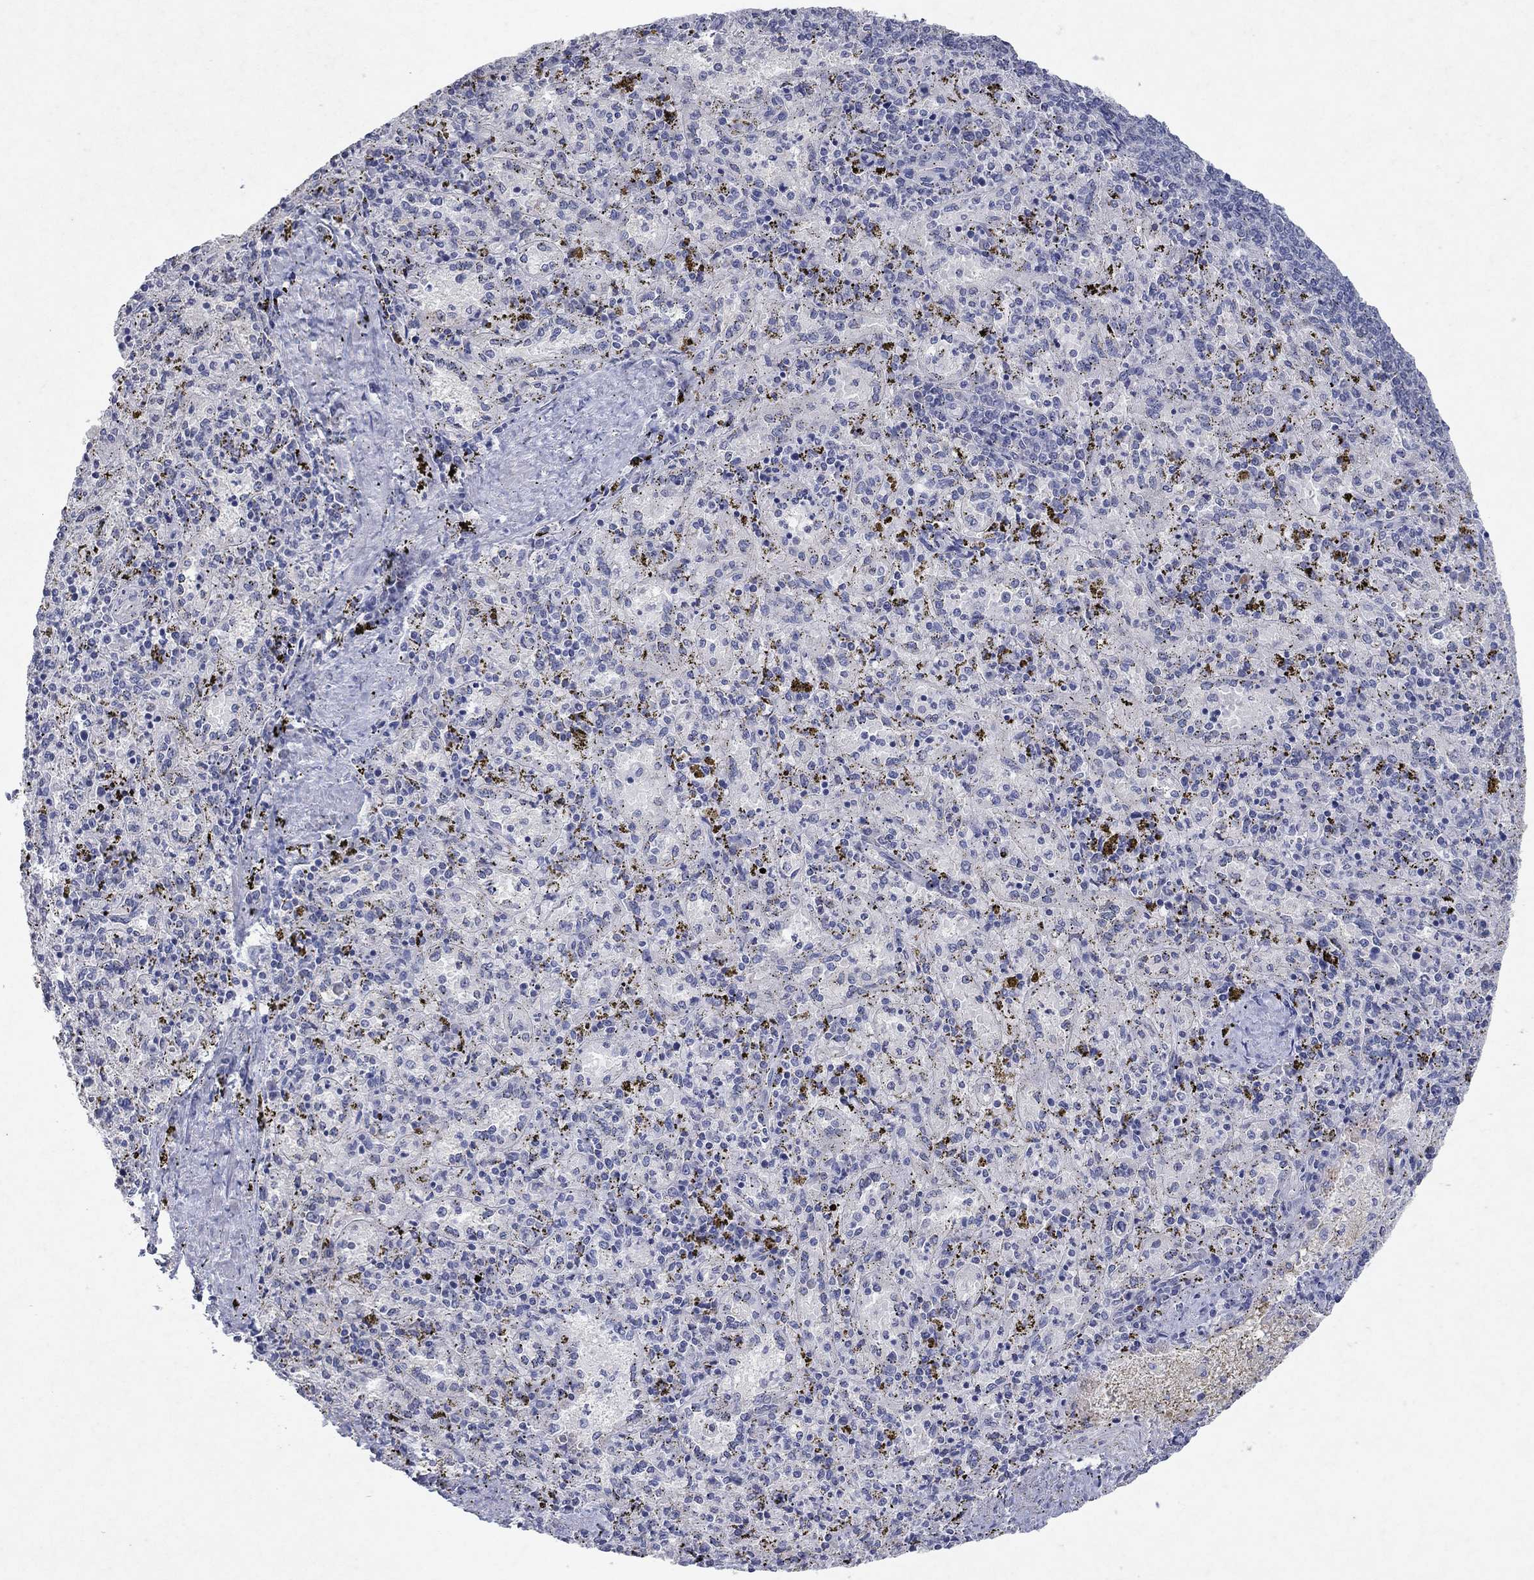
{"staining": {"intensity": "negative", "quantity": "none", "location": "none"}, "tissue": "spleen", "cell_type": "Cells in red pulp", "image_type": "normal", "snomed": [{"axis": "morphology", "description": "Normal tissue, NOS"}, {"axis": "topography", "description": "Spleen"}], "caption": "A histopathology image of spleen stained for a protein demonstrates no brown staining in cells in red pulp.", "gene": "KRT40", "patient": {"sex": "female", "age": 50}}